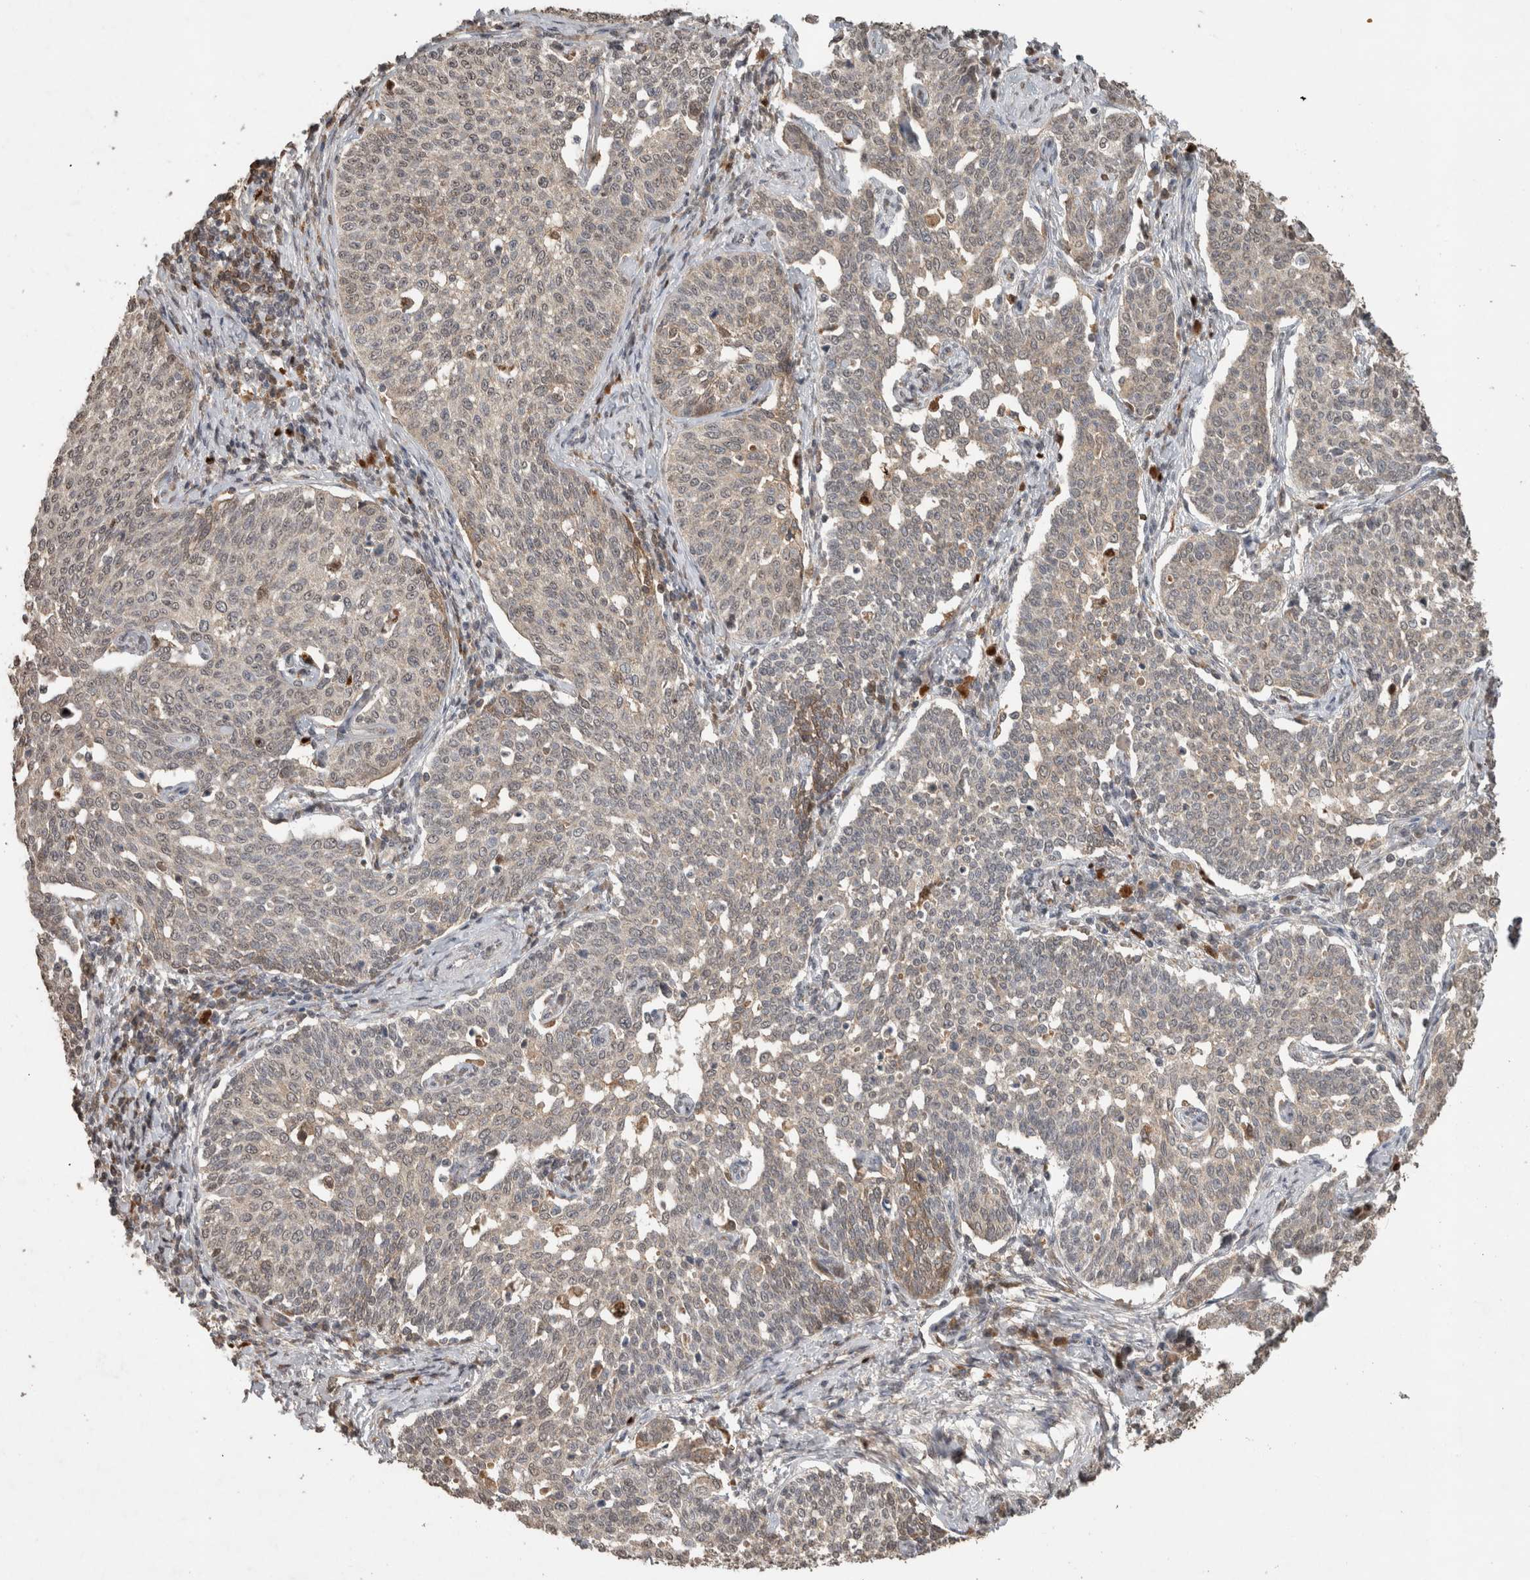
{"staining": {"intensity": "weak", "quantity": "25%-75%", "location": "cytoplasmic/membranous"}, "tissue": "cervical cancer", "cell_type": "Tumor cells", "image_type": "cancer", "snomed": [{"axis": "morphology", "description": "Squamous cell carcinoma, NOS"}, {"axis": "topography", "description": "Cervix"}], "caption": "The immunohistochemical stain labels weak cytoplasmic/membranous positivity in tumor cells of cervical cancer (squamous cell carcinoma) tissue.", "gene": "FAM3A", "patient": {"sex": "female", "age": 34}}